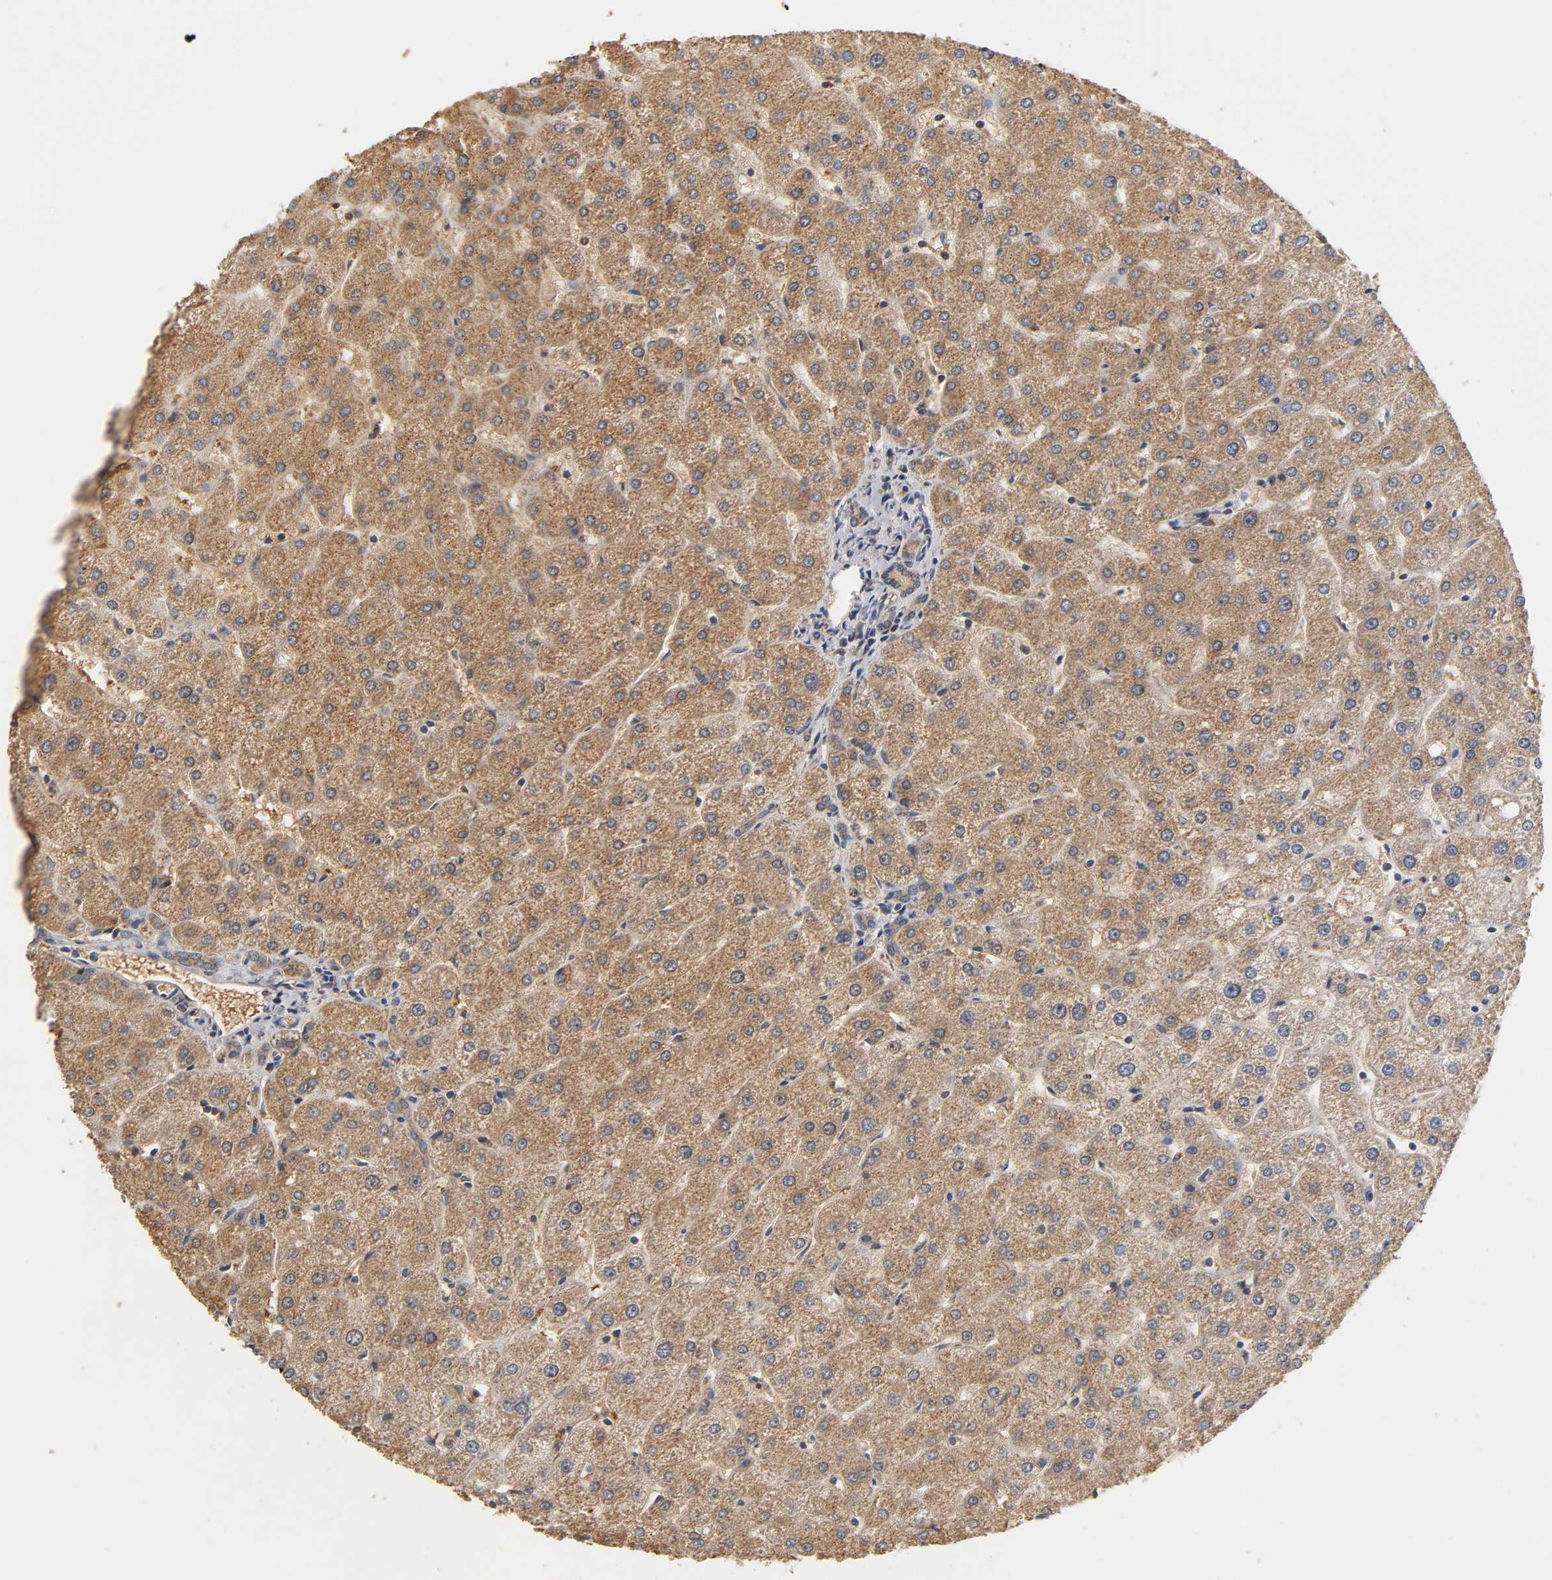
{"staining": {"intensity": "weak", "quantity": ">75%", "location": "cytoplasmic/membranous"}, "tissue": "liver", "cell_type": "Cholangiocytes", "image_type": "normal", "snomed": [{"axis": "morphology", "description": "Normal tissue, NOS"}, {"axis": "topography", "description": "Liver"}], "caption": "Immunohistochemistry (IHC) (DAB) staining of normal liver displays weak cytoplasmic/membranous protein staining in approximately >75% of cholangiocytes. Nuclei are stained in blue.", "gene": "PKN1", "patient": {"sex": "male", "age": 67}}